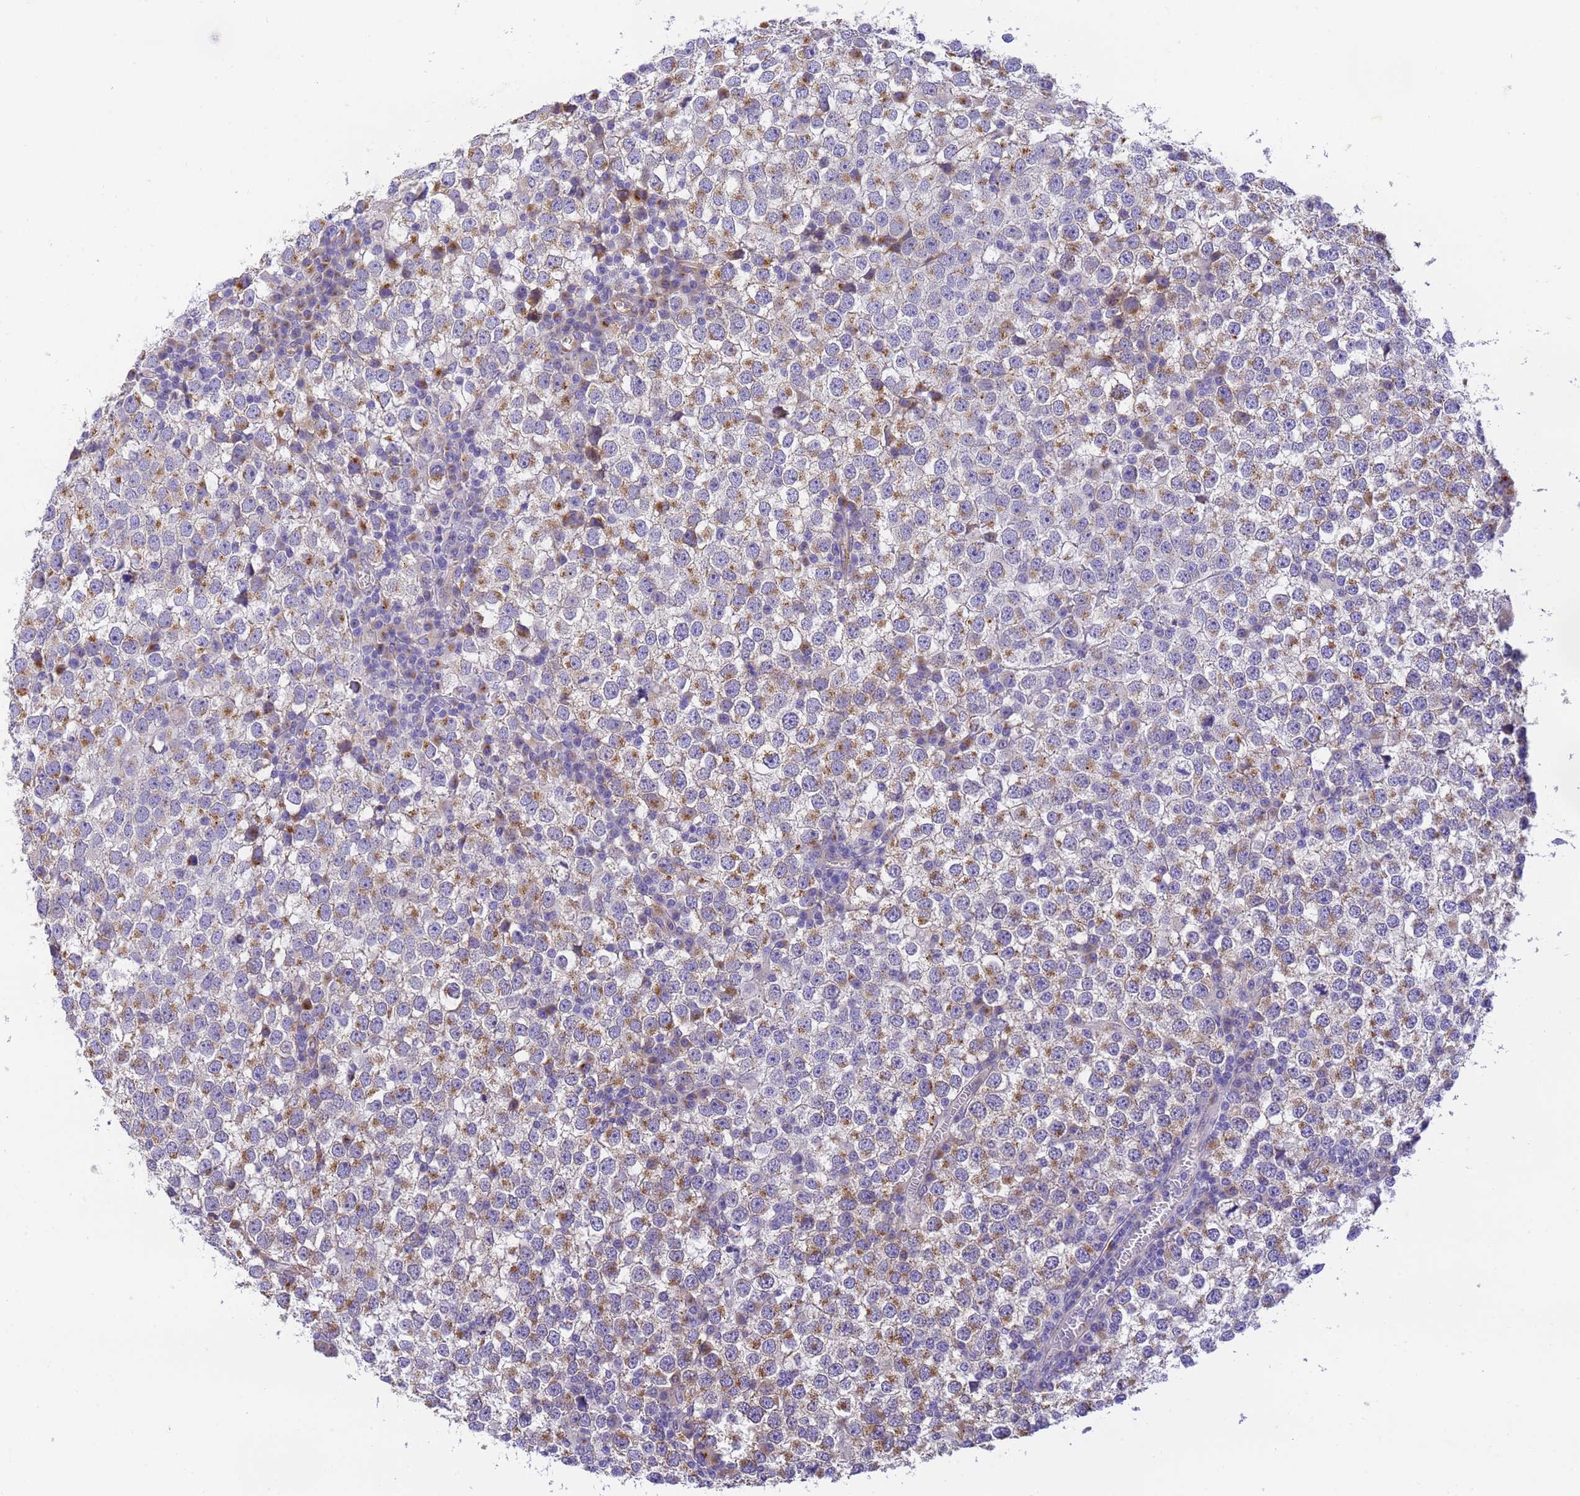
{"staining": {"intensity": "moderate", "quantity": ">75%", "location": "cytoplasmic/membranous"}, "tissue": "testis cancer", "cell_type": "Tumor cells", "image_type": "cancer", "snomed": [{"axis": "morphology", "description": "Seminoma, NOS"}, {"axis": "topography", "description": "Testis"}], "caption": "High-power microscopy captured an IHC micrograph of seminoma (testis), revealing moderate cytoplasmic/membranous positivity in approximately >75% of tumor cells.", "gene": "RHBDD3", "patient": {"sex": "male", "age": 65}}